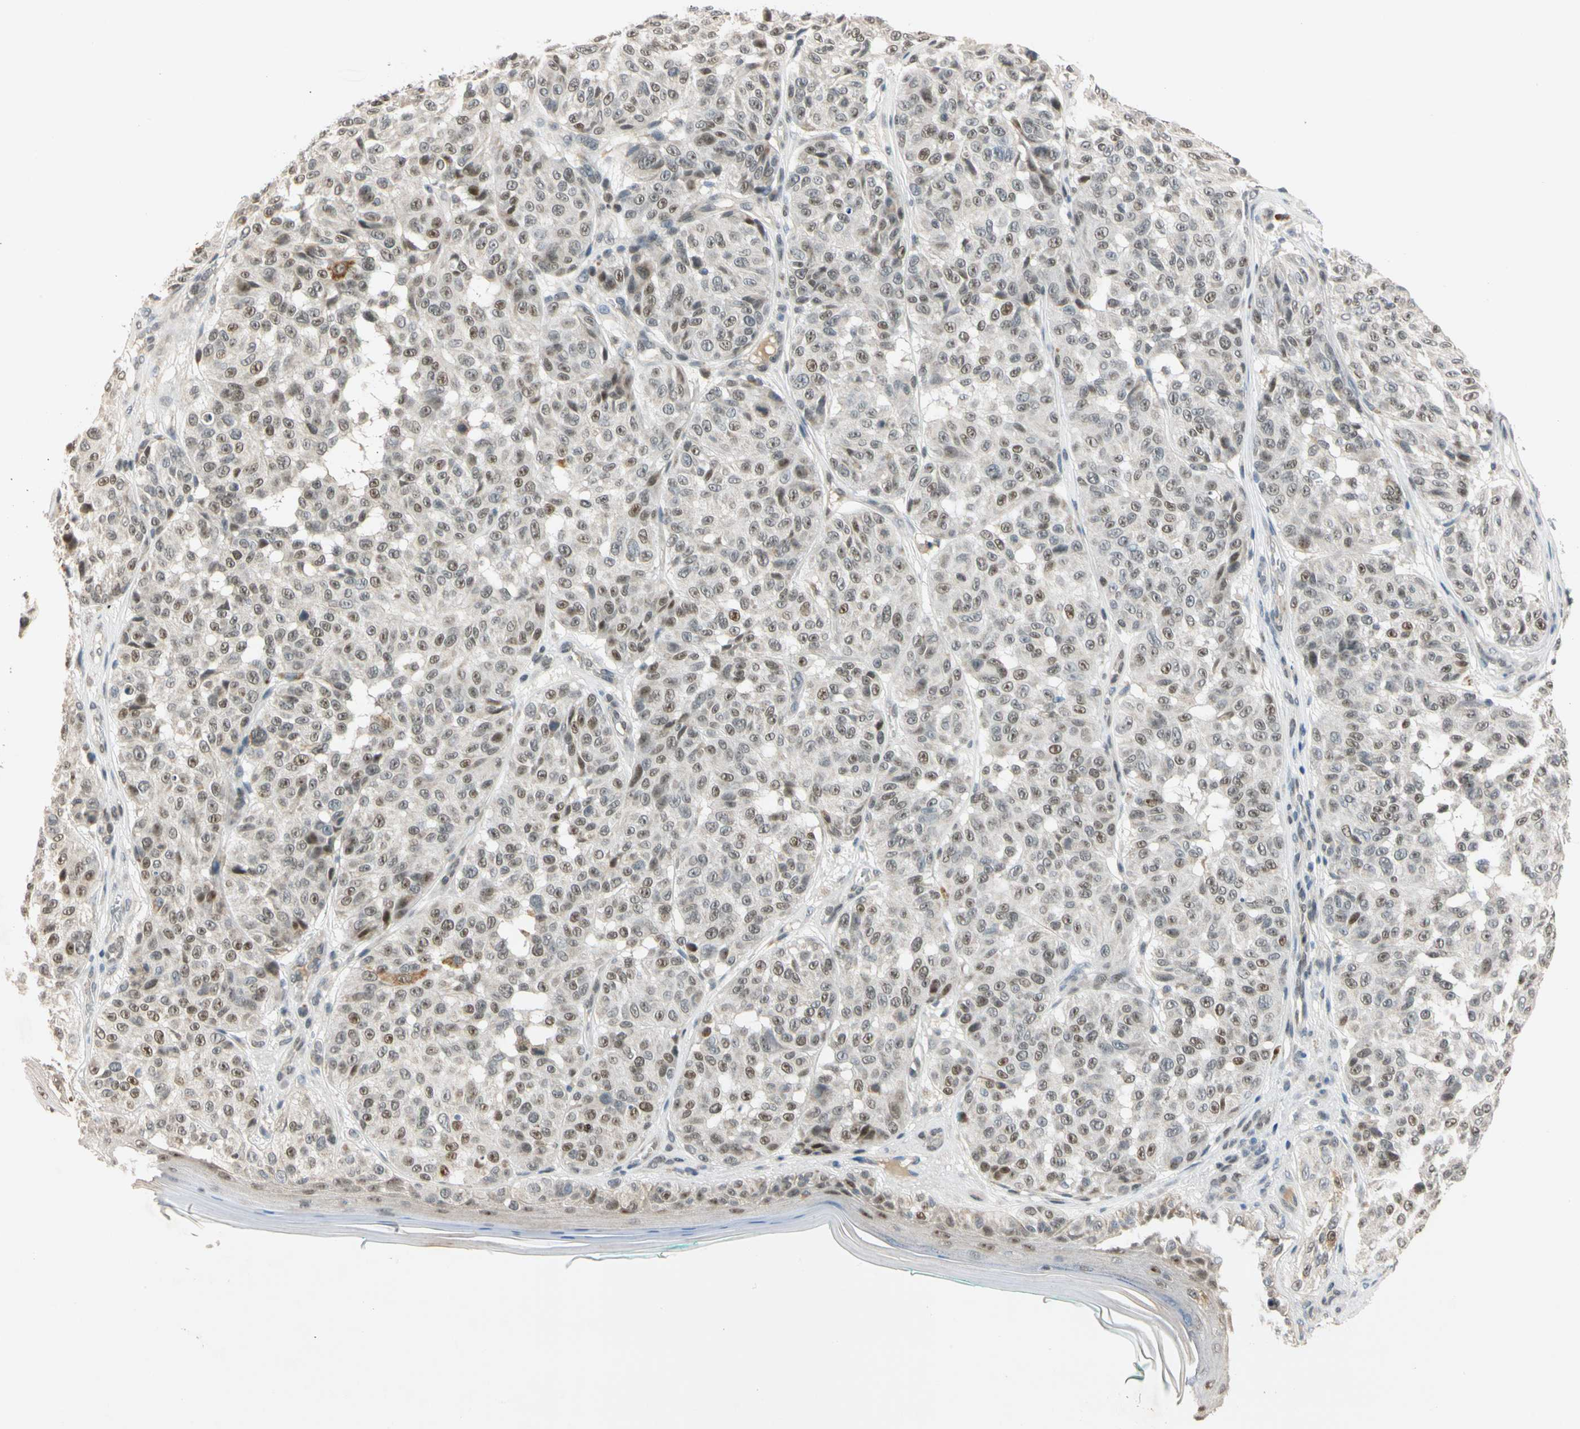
{"staining": {"intensity": "weak", "quantity": ">75%", "location": "nuclear"}, "tissue": "melanoma", "cell_type": "Tumor cells", "image_type": "cancer", "snomed": [{"axis": "morphology", "description": "Malignant melanoma, NOS"}, {"axis": "topography", "description": "Skin"}], "caption": "Immunohistochemical staining of human melanoma exhibits low levels of weak nuclear staining in approximately >75% of tumor cells.", "gene": "RIOX2", "patient": {"sex": "female", "age": 46}}